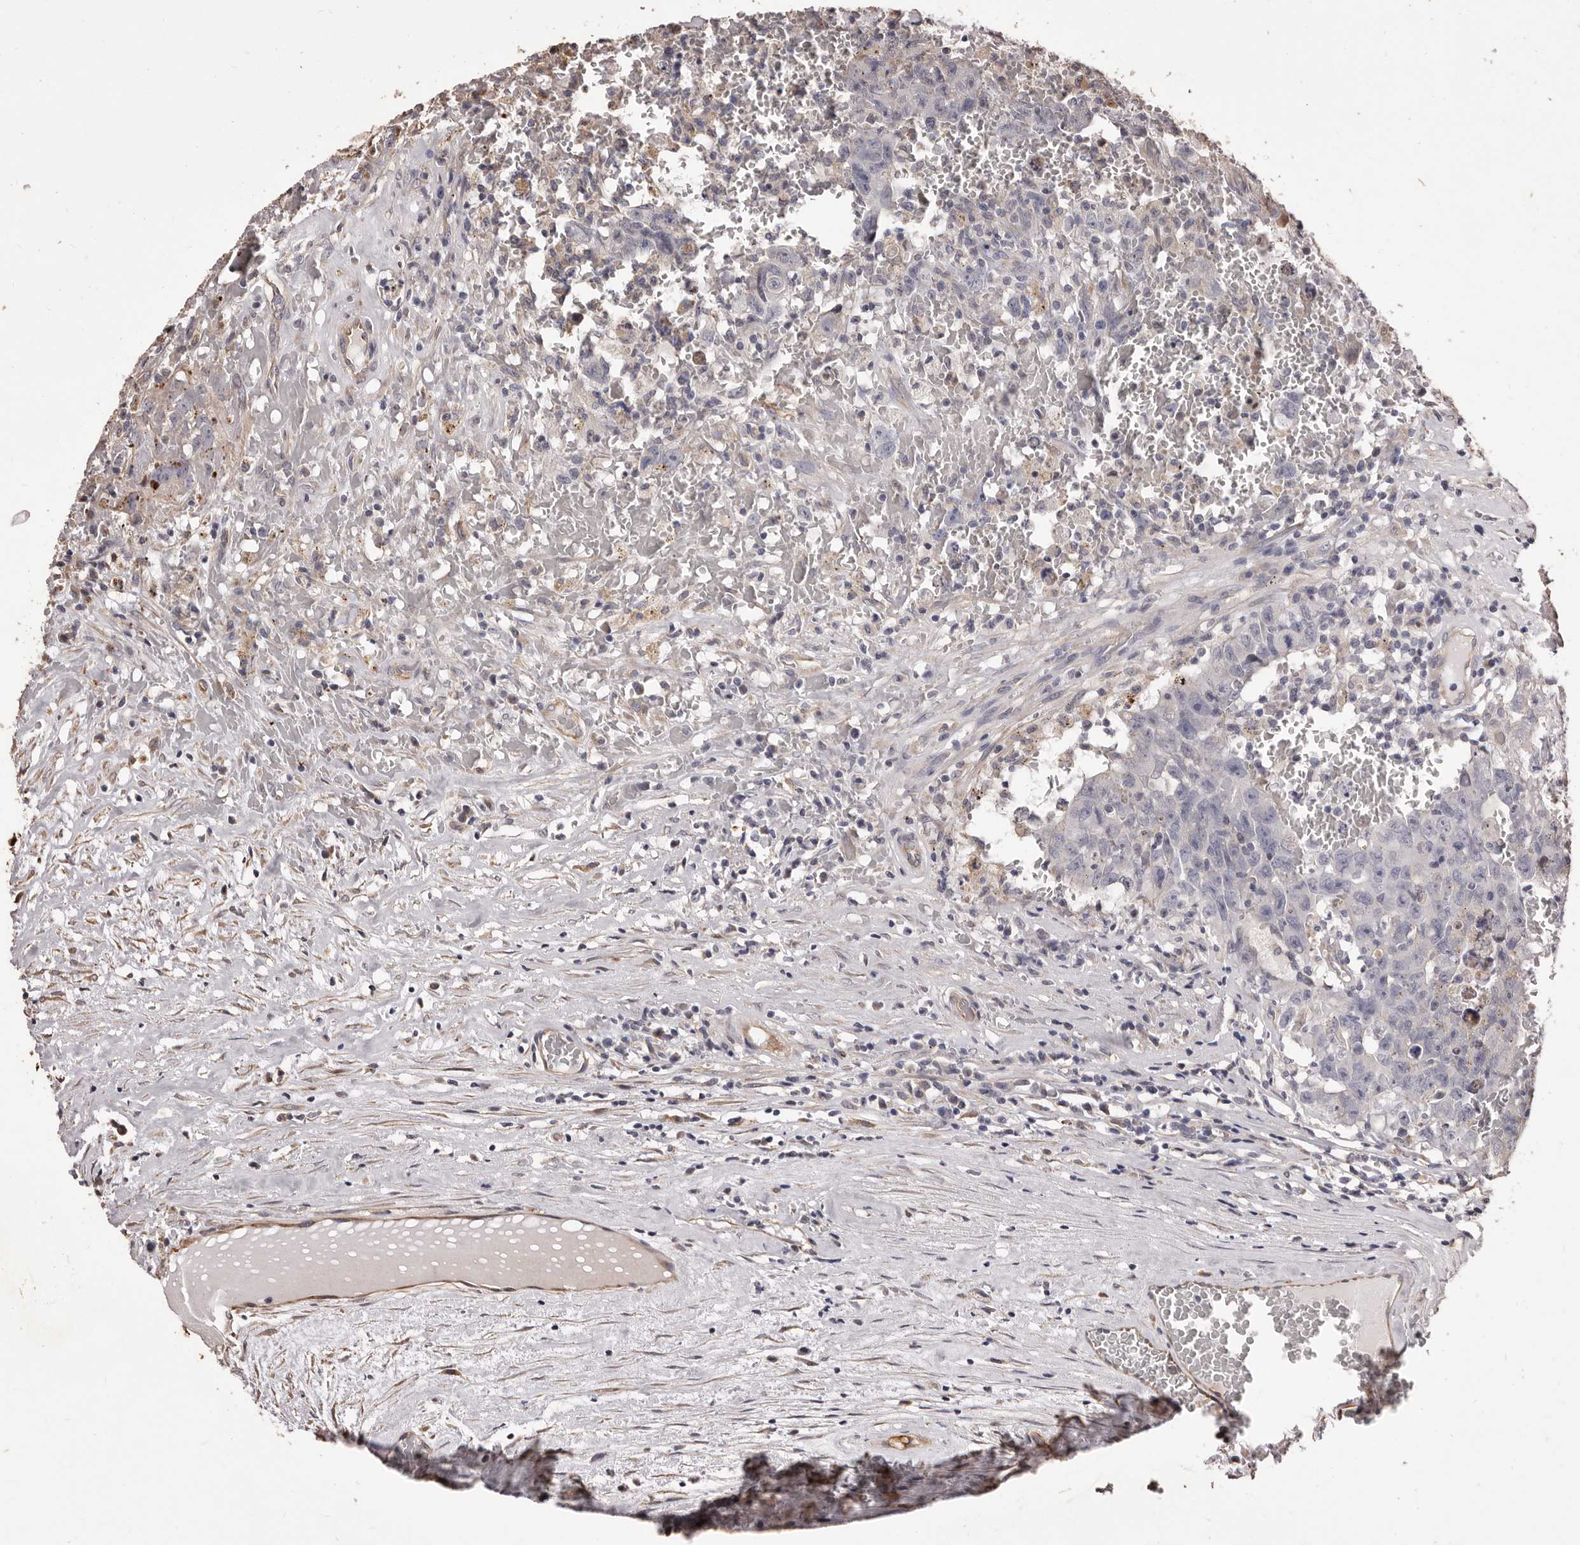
{"staining": {"intensity": "negative", "quantity": "none", "location": "none"}, "tissue": "testis cancer", "cell_type": "Tumor cells", "image_type": "cancer", "snomed": [{"axis": "morphology", "description": "Carcinoma, Embryonal, NOS"}, {"axis": "topography", "description": "Testis"}], "caption": "Immunohistochemical staining of human testis cancer exhibits no significant positivity in tumor cells.", "gene": "ALPK1", "patient": {"sex": "male", "age": 26}}